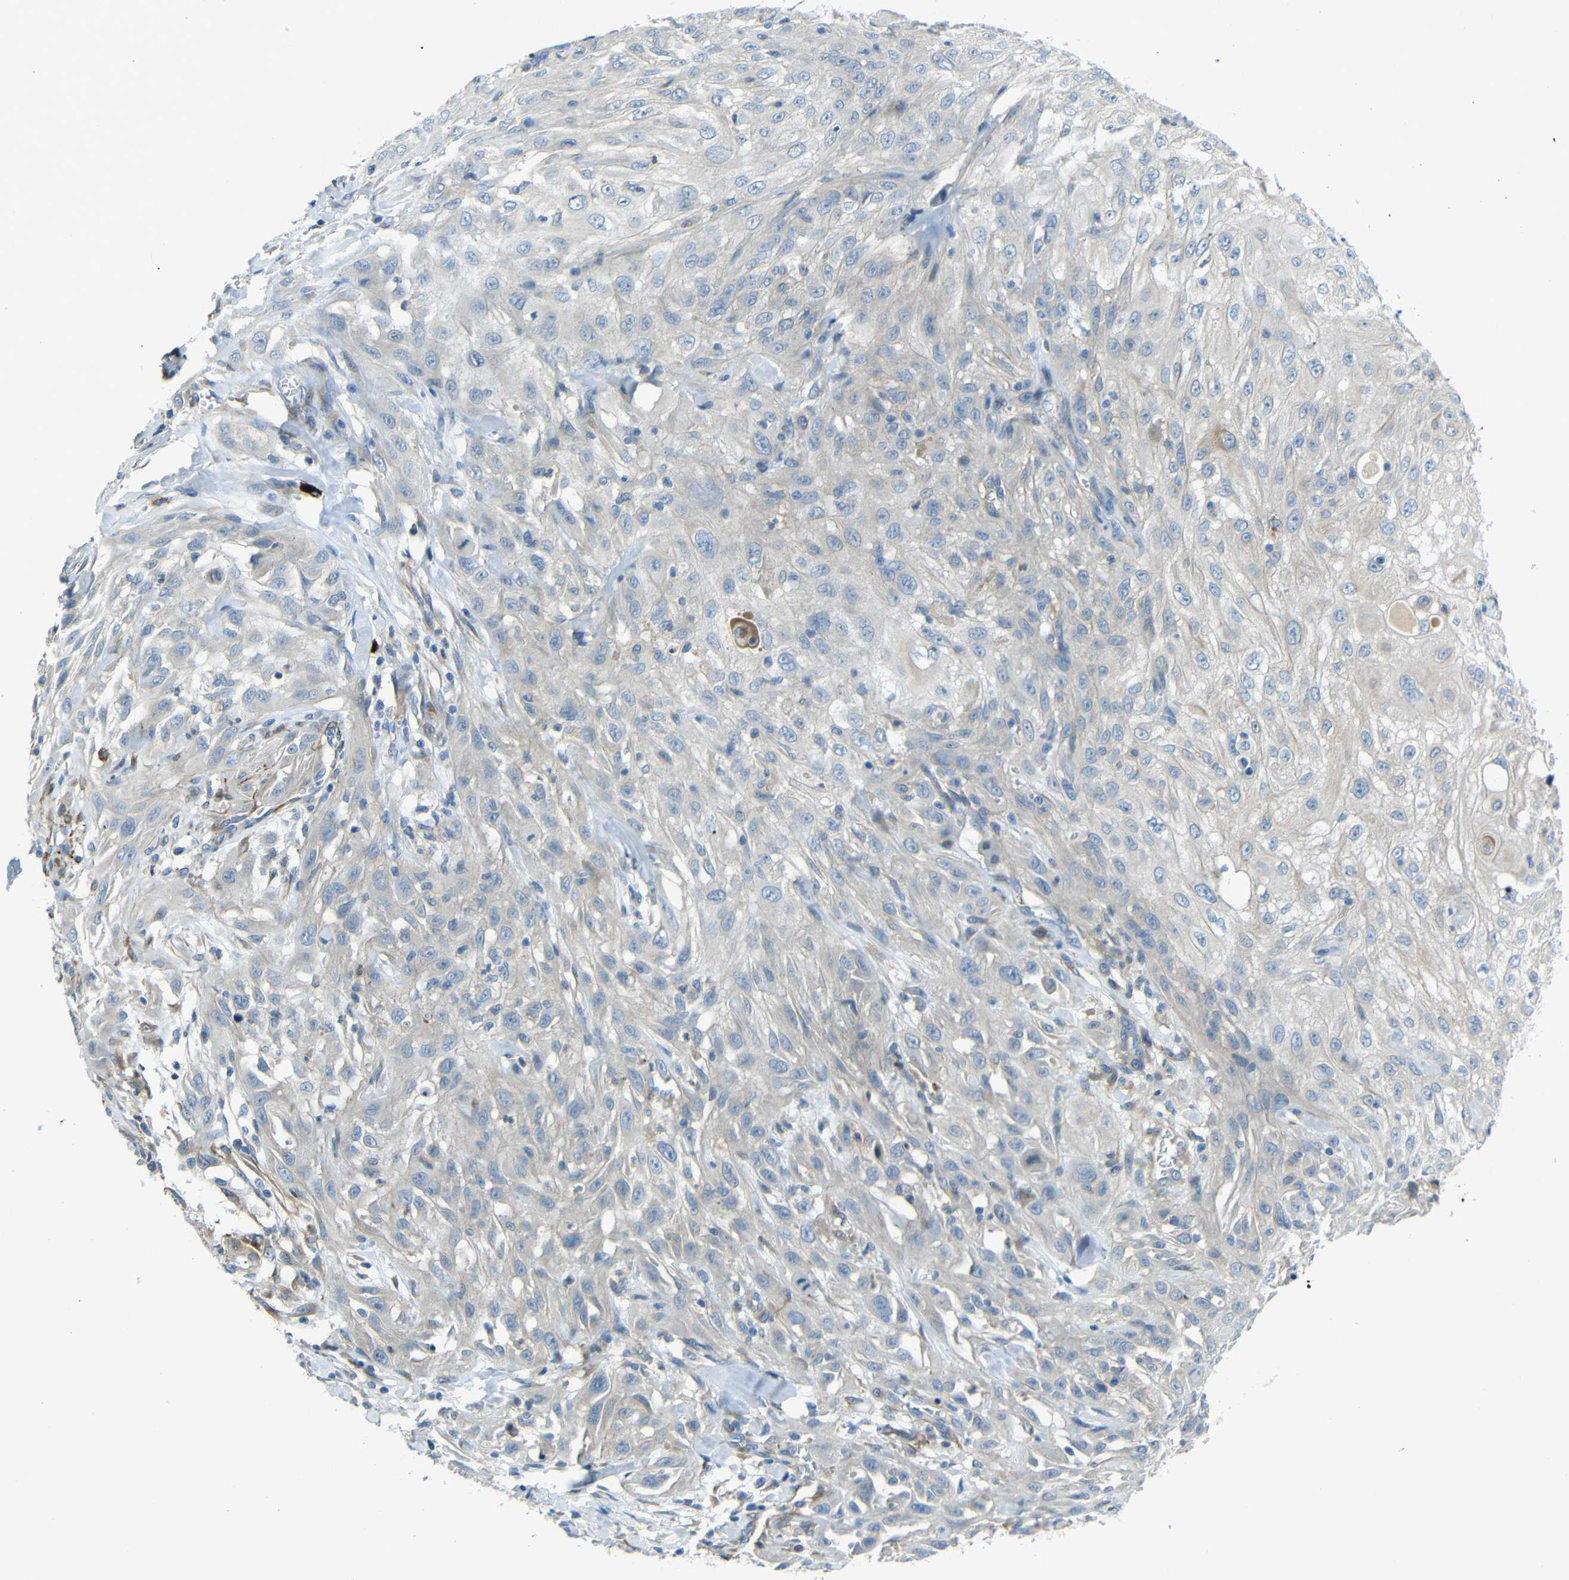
{"staining": {"intensity": "negative", "quantity": "none", "location": "none"}, "tissue": "skin cancer", "cell_type": "Tumor cells", "image_type": "cancer", "snomed": [{"axis": "morphology", "description": "Squamous cell carcinoma, NOS"}, {"axis": "topography", "description": "Skin"}], "caption": "The IHC photomicrograph has no significant staining in tumor cells of squamous cell carcinoma (skin) tissue.", "gene": "DCLK1", "patient": {"sex": "male", "age": 75}}